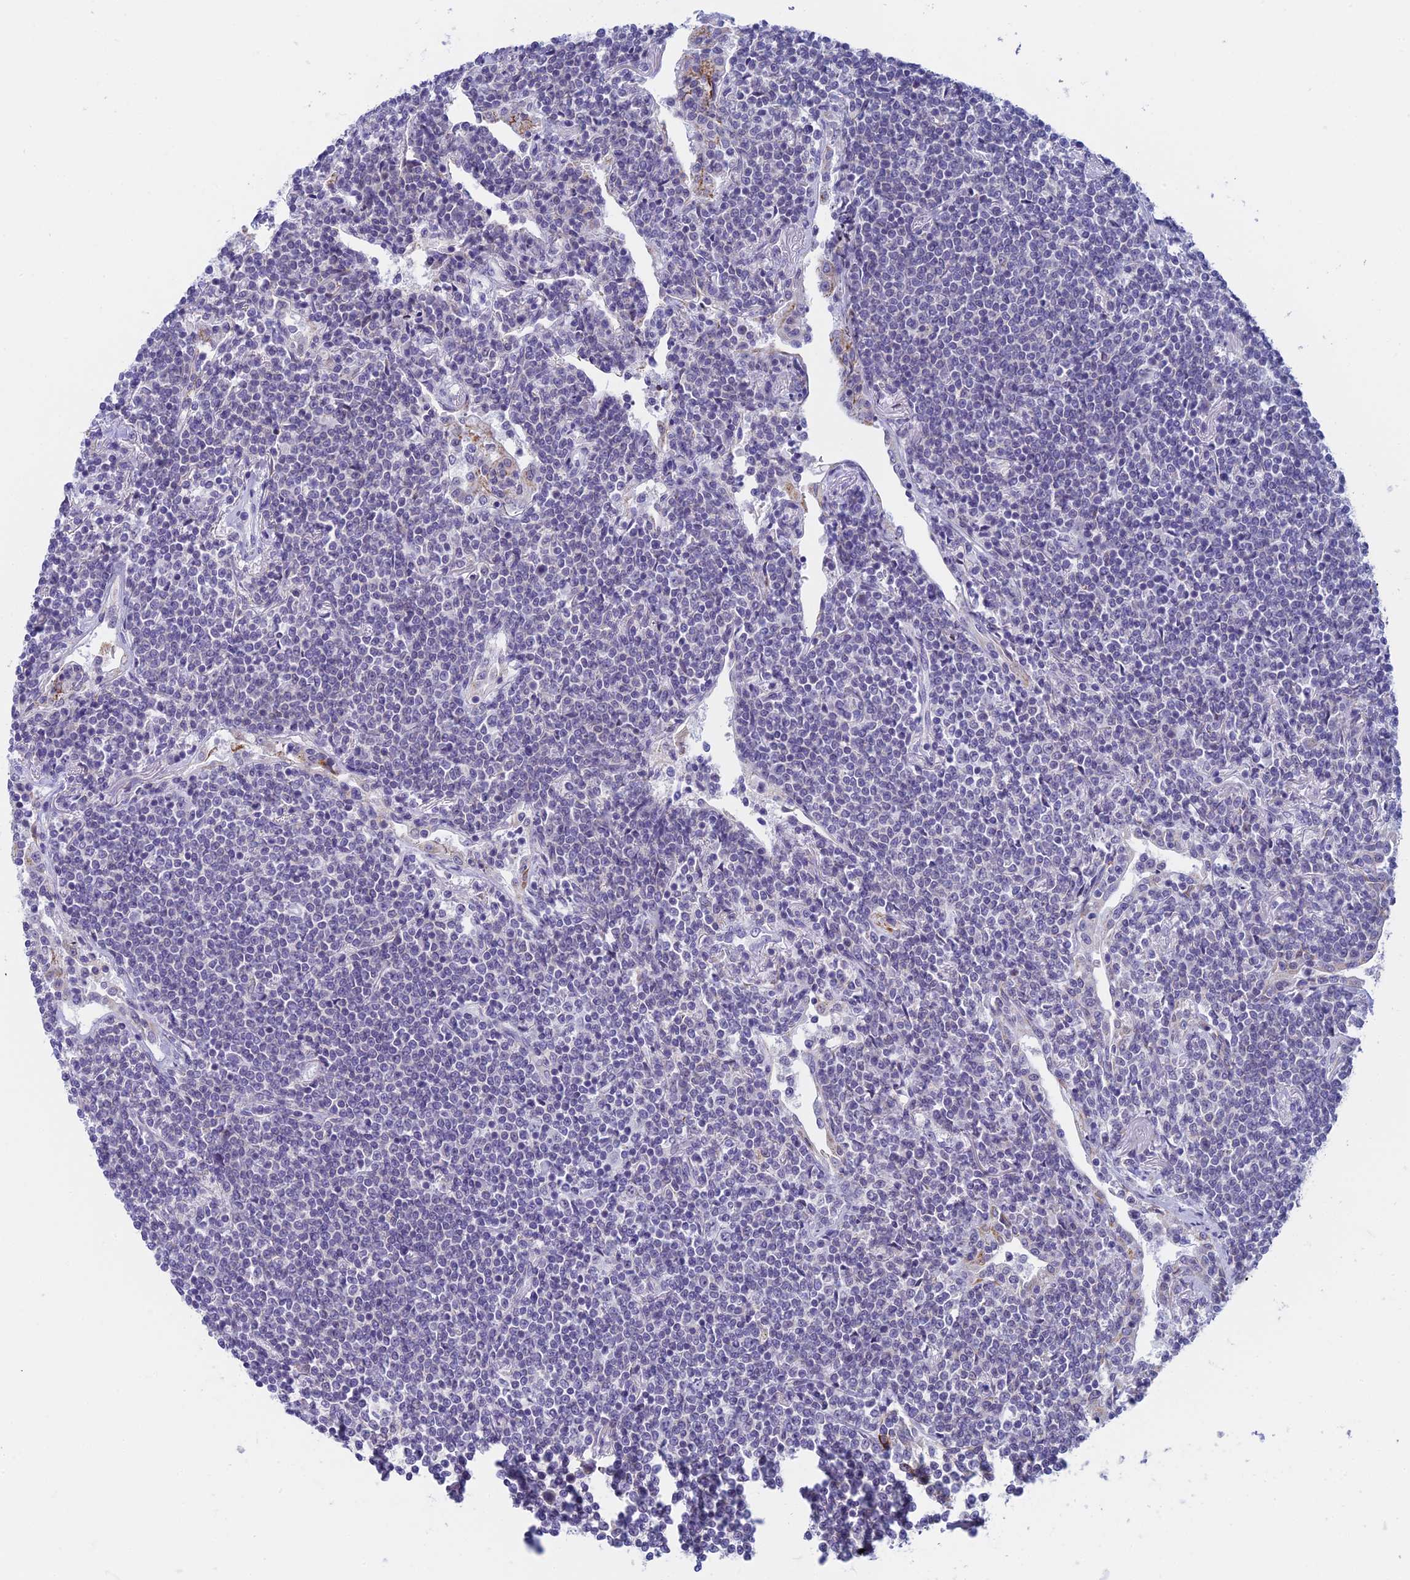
{"staining": {"intensity": "negative", "quantity": "none", "location": "none"}, "tissue": "lymphoma", "cell_type": "Tumor cells", "image_type": "cancer", "snomed": [{"axis": "morphology", "description": "Malignant lymphoma, non-Hodgkin's type, Low grade"}, {"axis": "topography", "description": "Lung"}], "caption": "The micrograph exhibits no significant positivity in tumor cells of lymphoma.", "gene": "REXO5", "patient": {"sex": "female", "age": 71}}